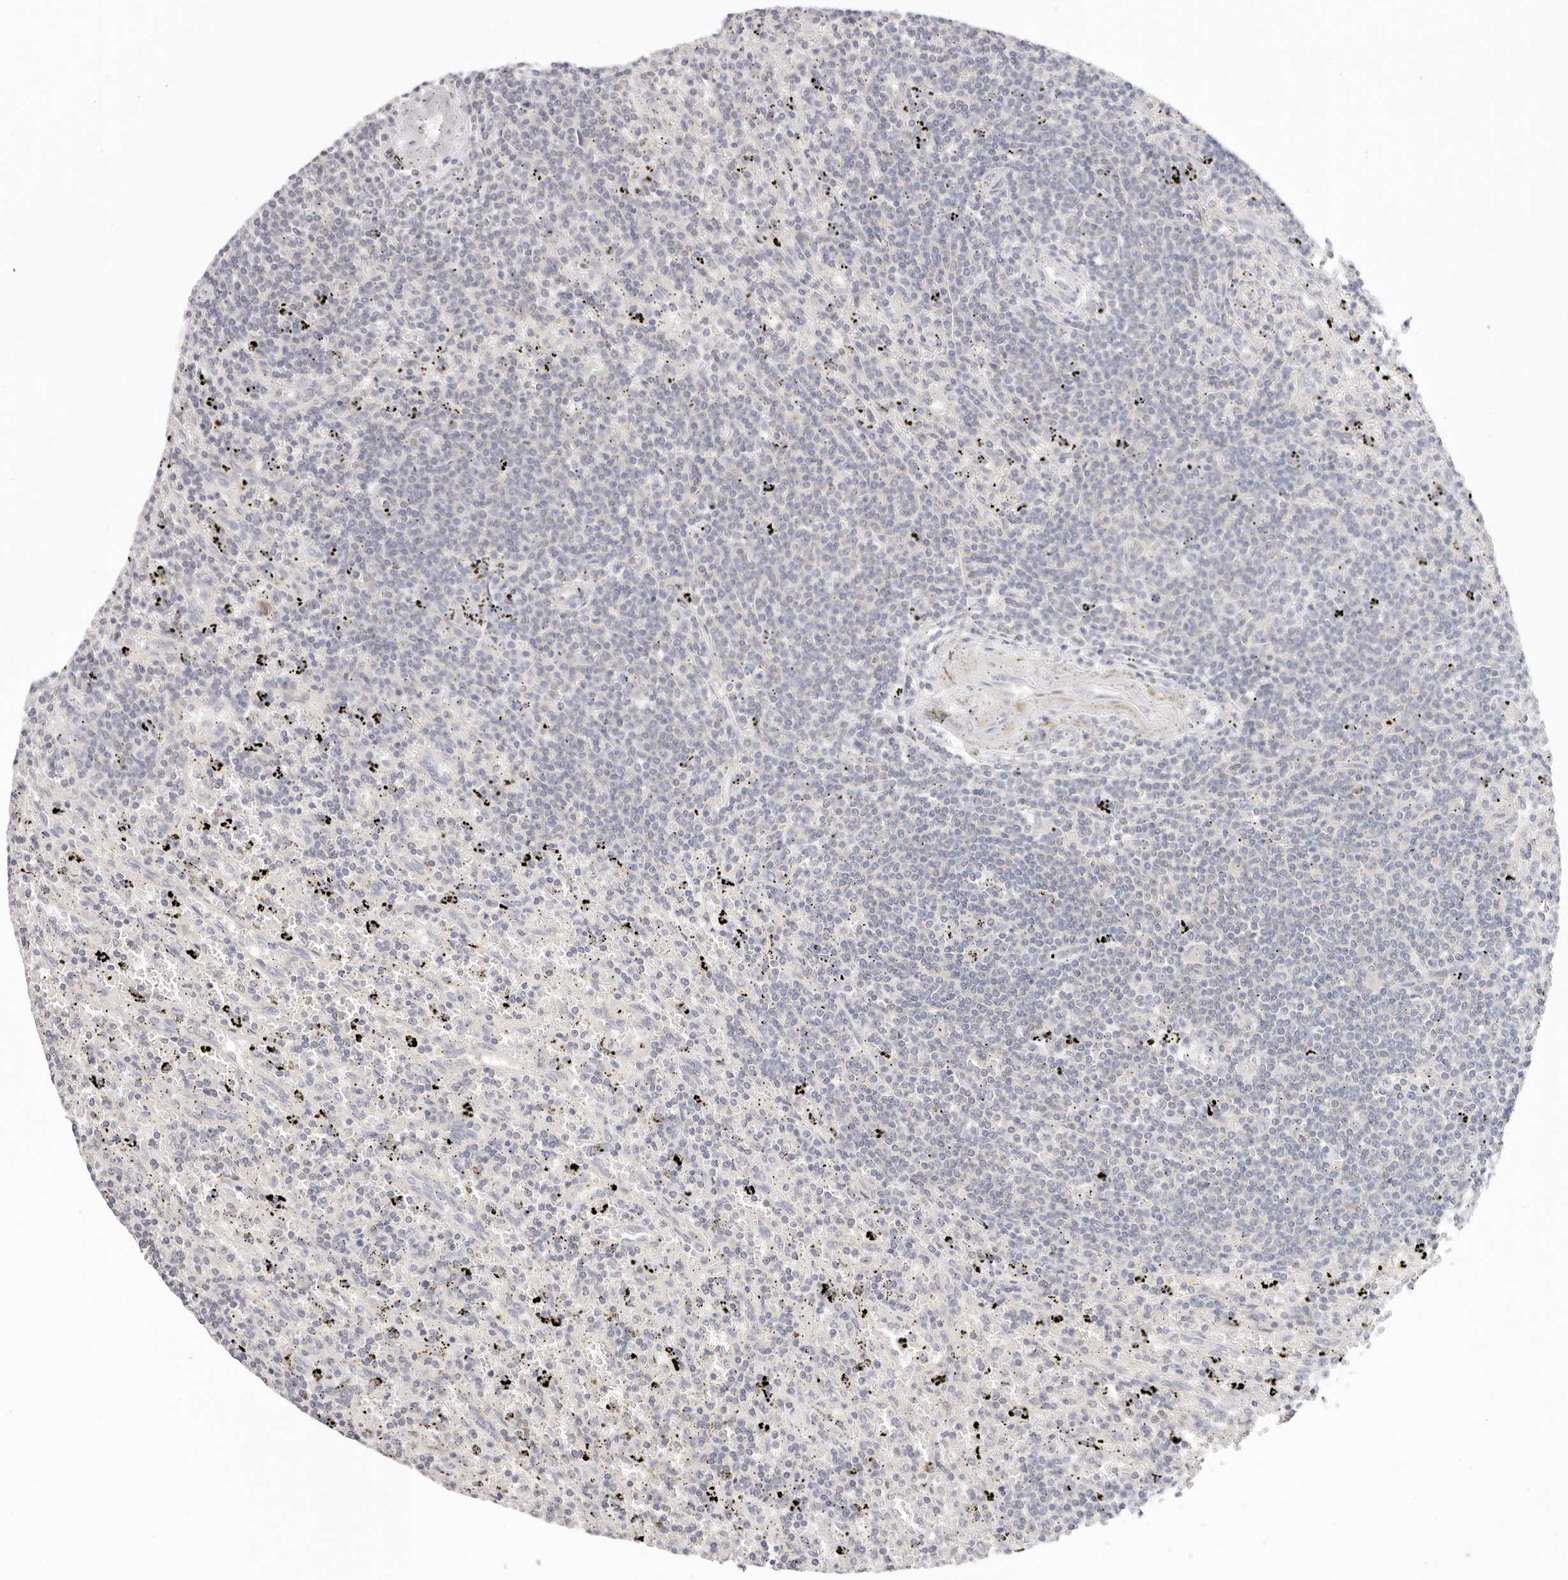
{"staining": {"intensity": "negative", "quantity": "none", "location": "none"}, "tissue": "lymphoma", "cell_type": "Tumor cells", "image_type": "cancer", "snomed": [{"axis": "morphology", "description": "Malignant lymphoma, non-Hodgkin's type, Low grade"}, {"axis": "topography", "description": "Spleen"}], "caption": "Micrograph shows no significant protein expression in tumor cells of lymphoma.", "gene": "GGPS1", "patient": {"sex": "male", "age": 76}}